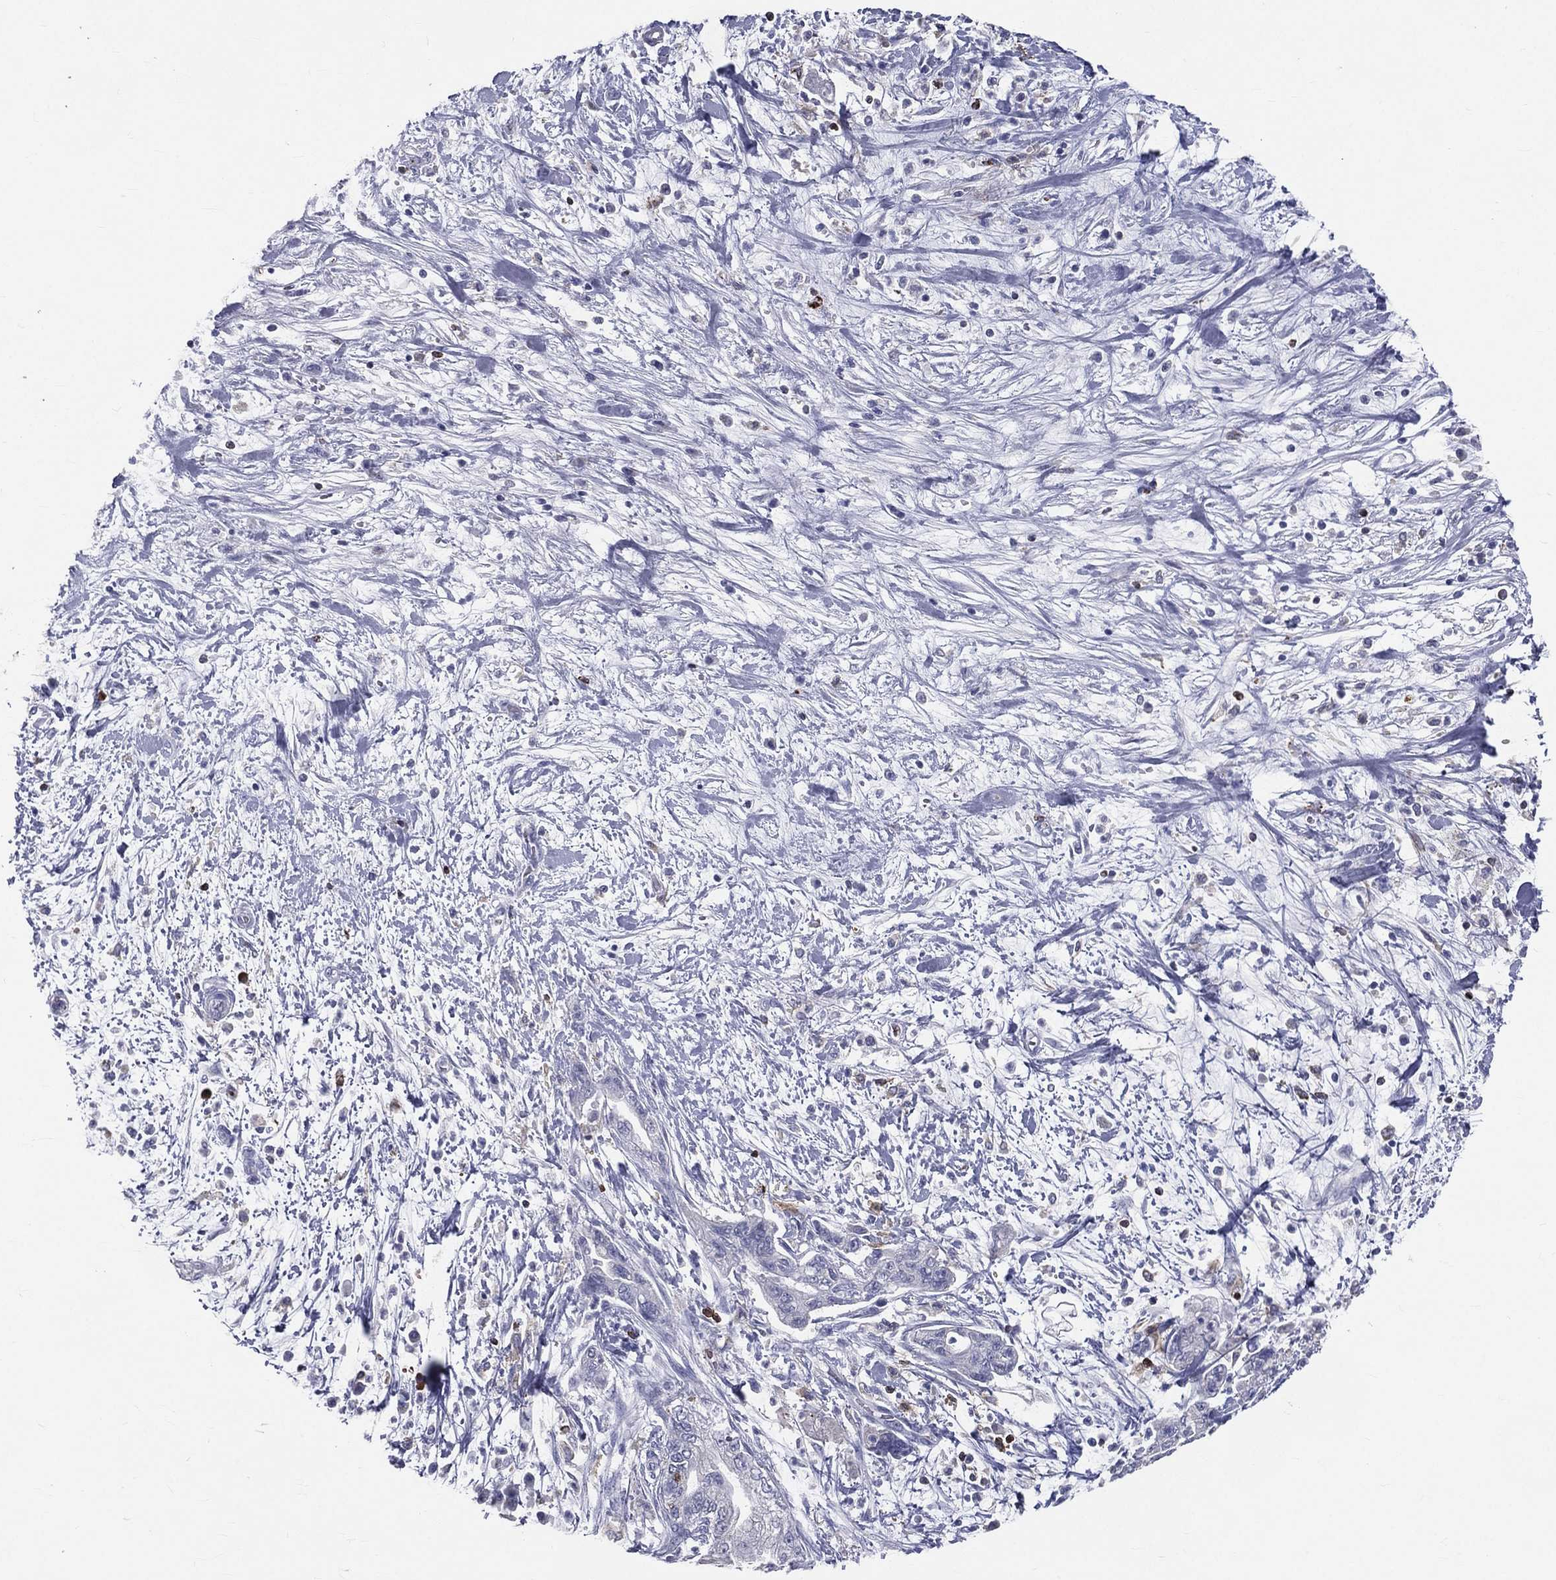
{"staining": {"intensity": "negative", "quantity": "none", "location": "none"}, "tissue": "pancreatic cancer", "cell_type": "Tumor cells", "image_type": "cancer", "snomed": [{"axis": "morphology", "description": "Adenocarcinoma, NOS"}, {"axis": "topography", "description": "Pancreas"}], "caption": "This is an IHC histopathology image of pancreatic adenocarcinoma. There is no positivity in tumor cells.", "gene": "CTSW", "patient": {"sex": "female", "age": 73}}